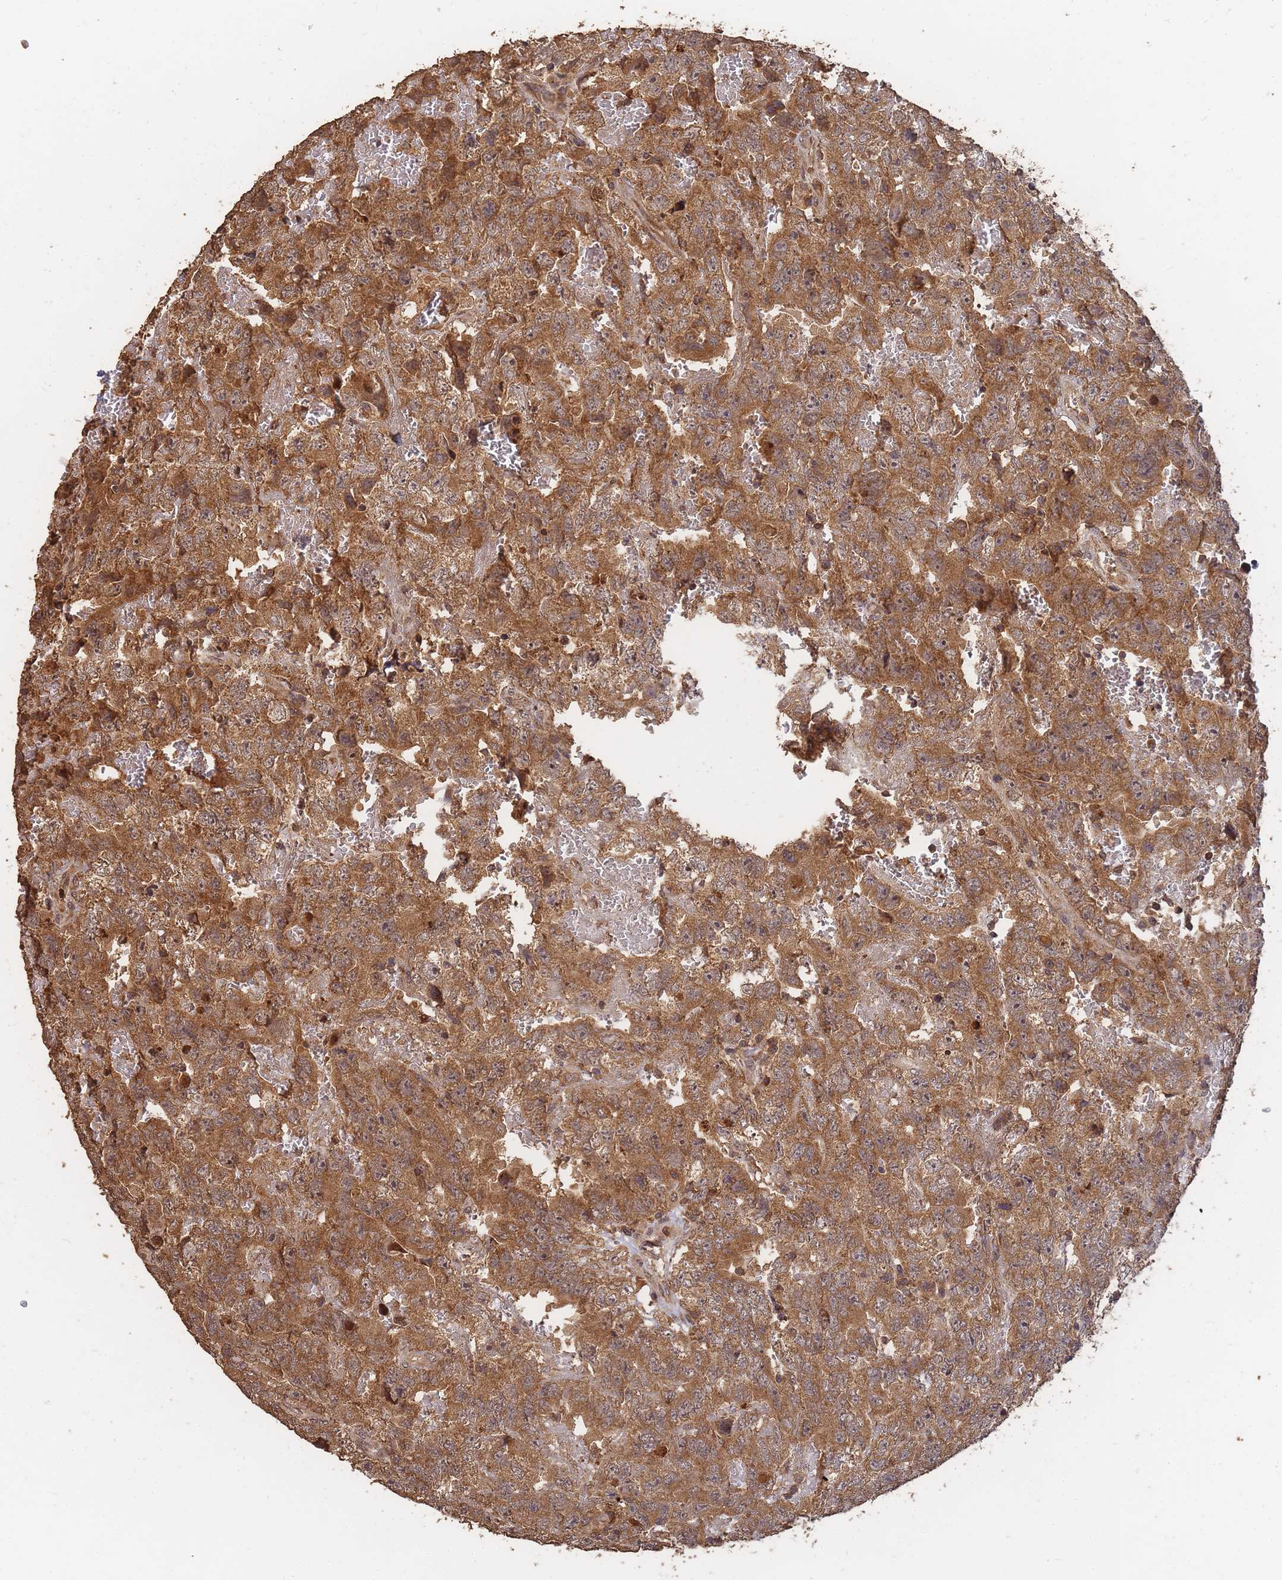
{"staining": {"intensity": "moderate", "quantity": ">75%", "location": "cytoplasmic/membranous"}, "tissue": "testis cancer", "cell_type": "Tumor cells", "image_type": "cancer", "snomed": [{"axis": "morphology", "description": "Carcinoma, Embryonal, NOS"}, {"axis": "topography", "description": "Testis"}], "caption": "A brown stain shows moderate cytoplasmic/membranous staining of a protein in human testis cancer (embryonal carcinoma) tumor cells. (Stains: DAB (3,3'-diaminobenzidine) in brown, nuclei in blue, Microscopy: brightfield microscopy at high magnification).", "gene": "ALKBH1", "patient": {"sex": "male", "age": 45}}